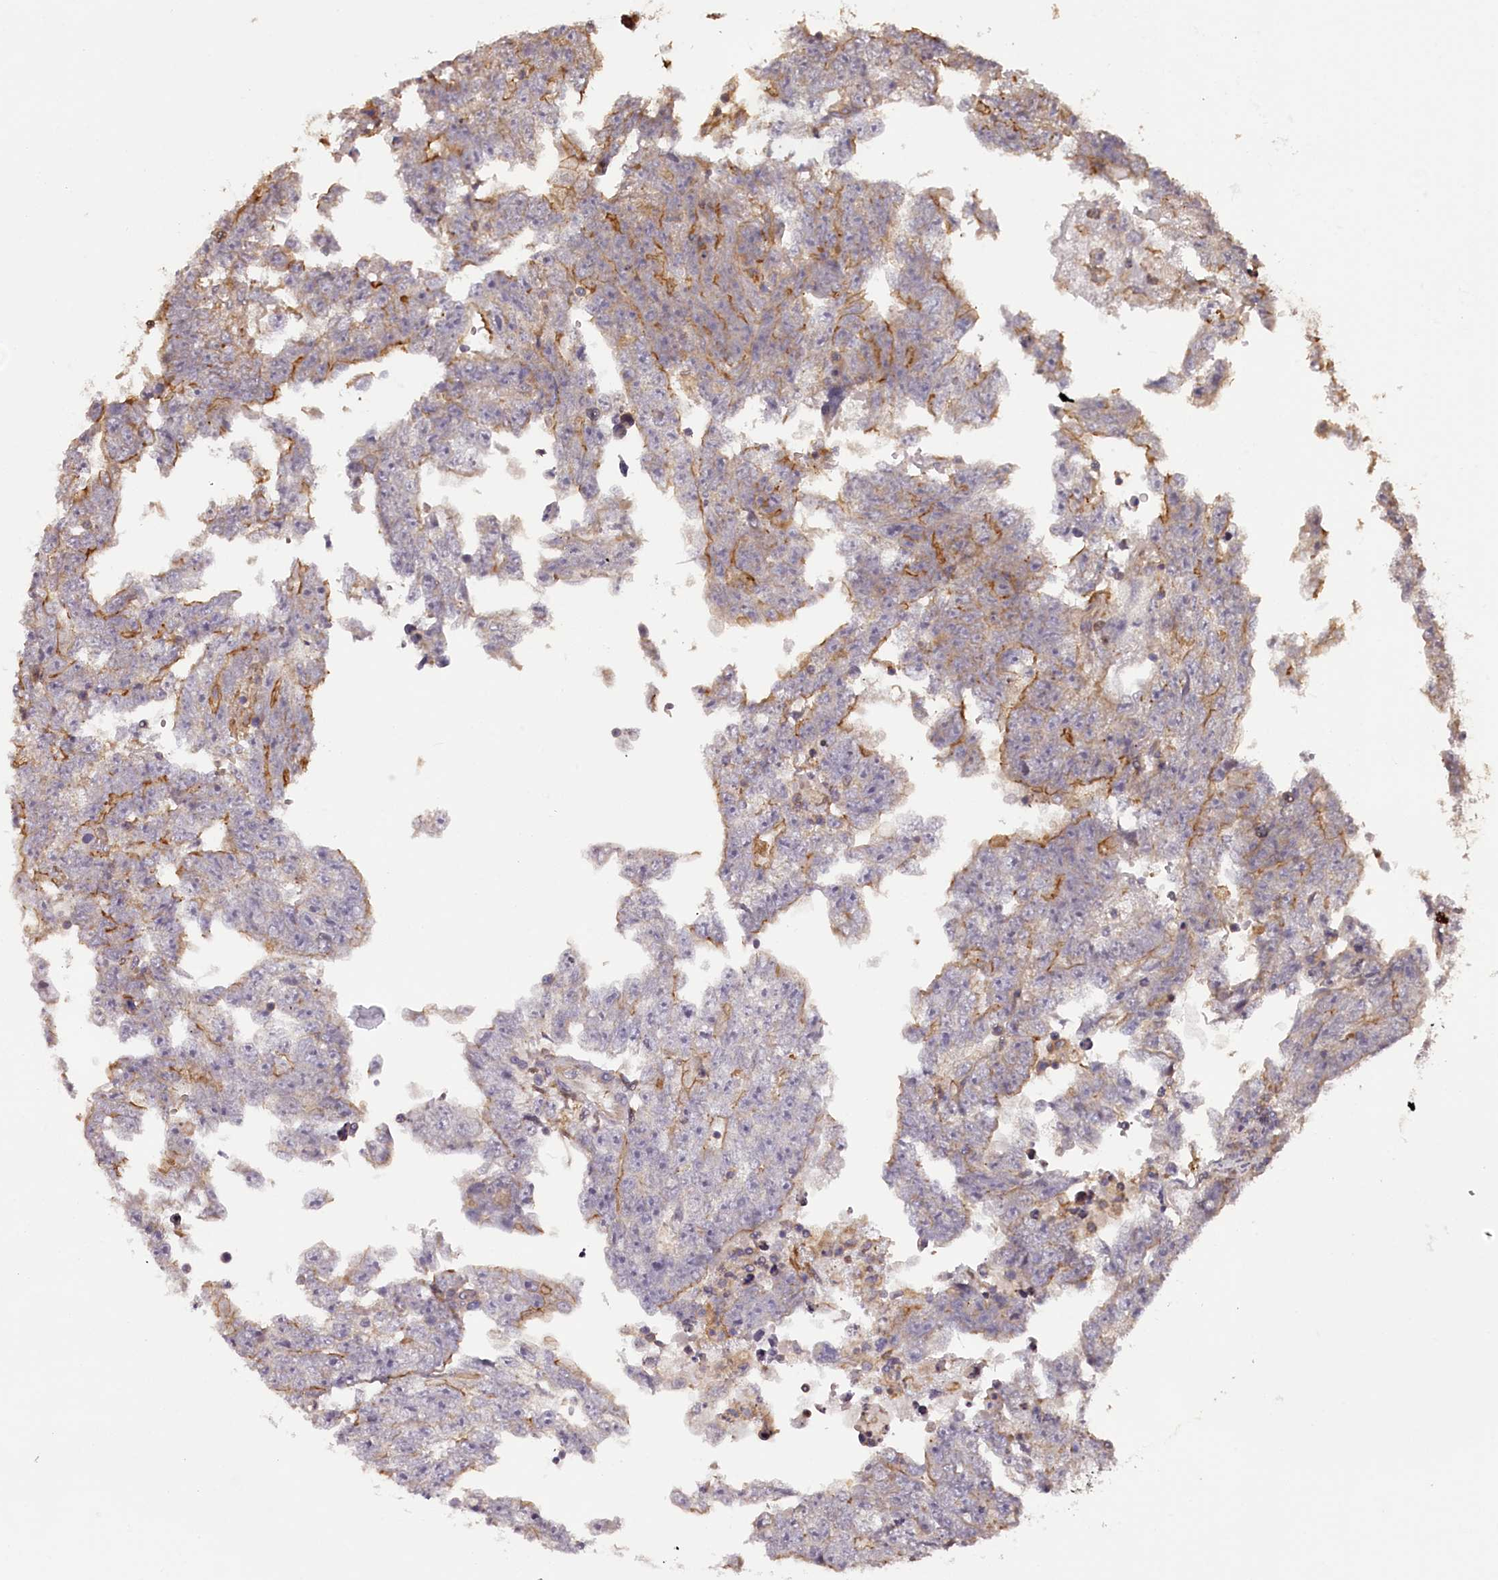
{"staining": {"intensity": "moderate", "quantity": "<25%", "location": "cytoplasmic/membranous"}, "tissue": "testis cancer", "cell_type": "Tumor cells", "image_type": "cancer", "snomed": [{"axis": "morphology", "description": "Carcinoma, Embryonal, NOS"}, {"axis": "topography", "description": "Testis"}], "caption": "Tumor cells show low levels of moderate cytoplasmic/membranous staining in approximately <25% of cells in embryonal carcinoma (testis).", "gene": "KIF14", "patient": {"sex": "male", "age": 25}}